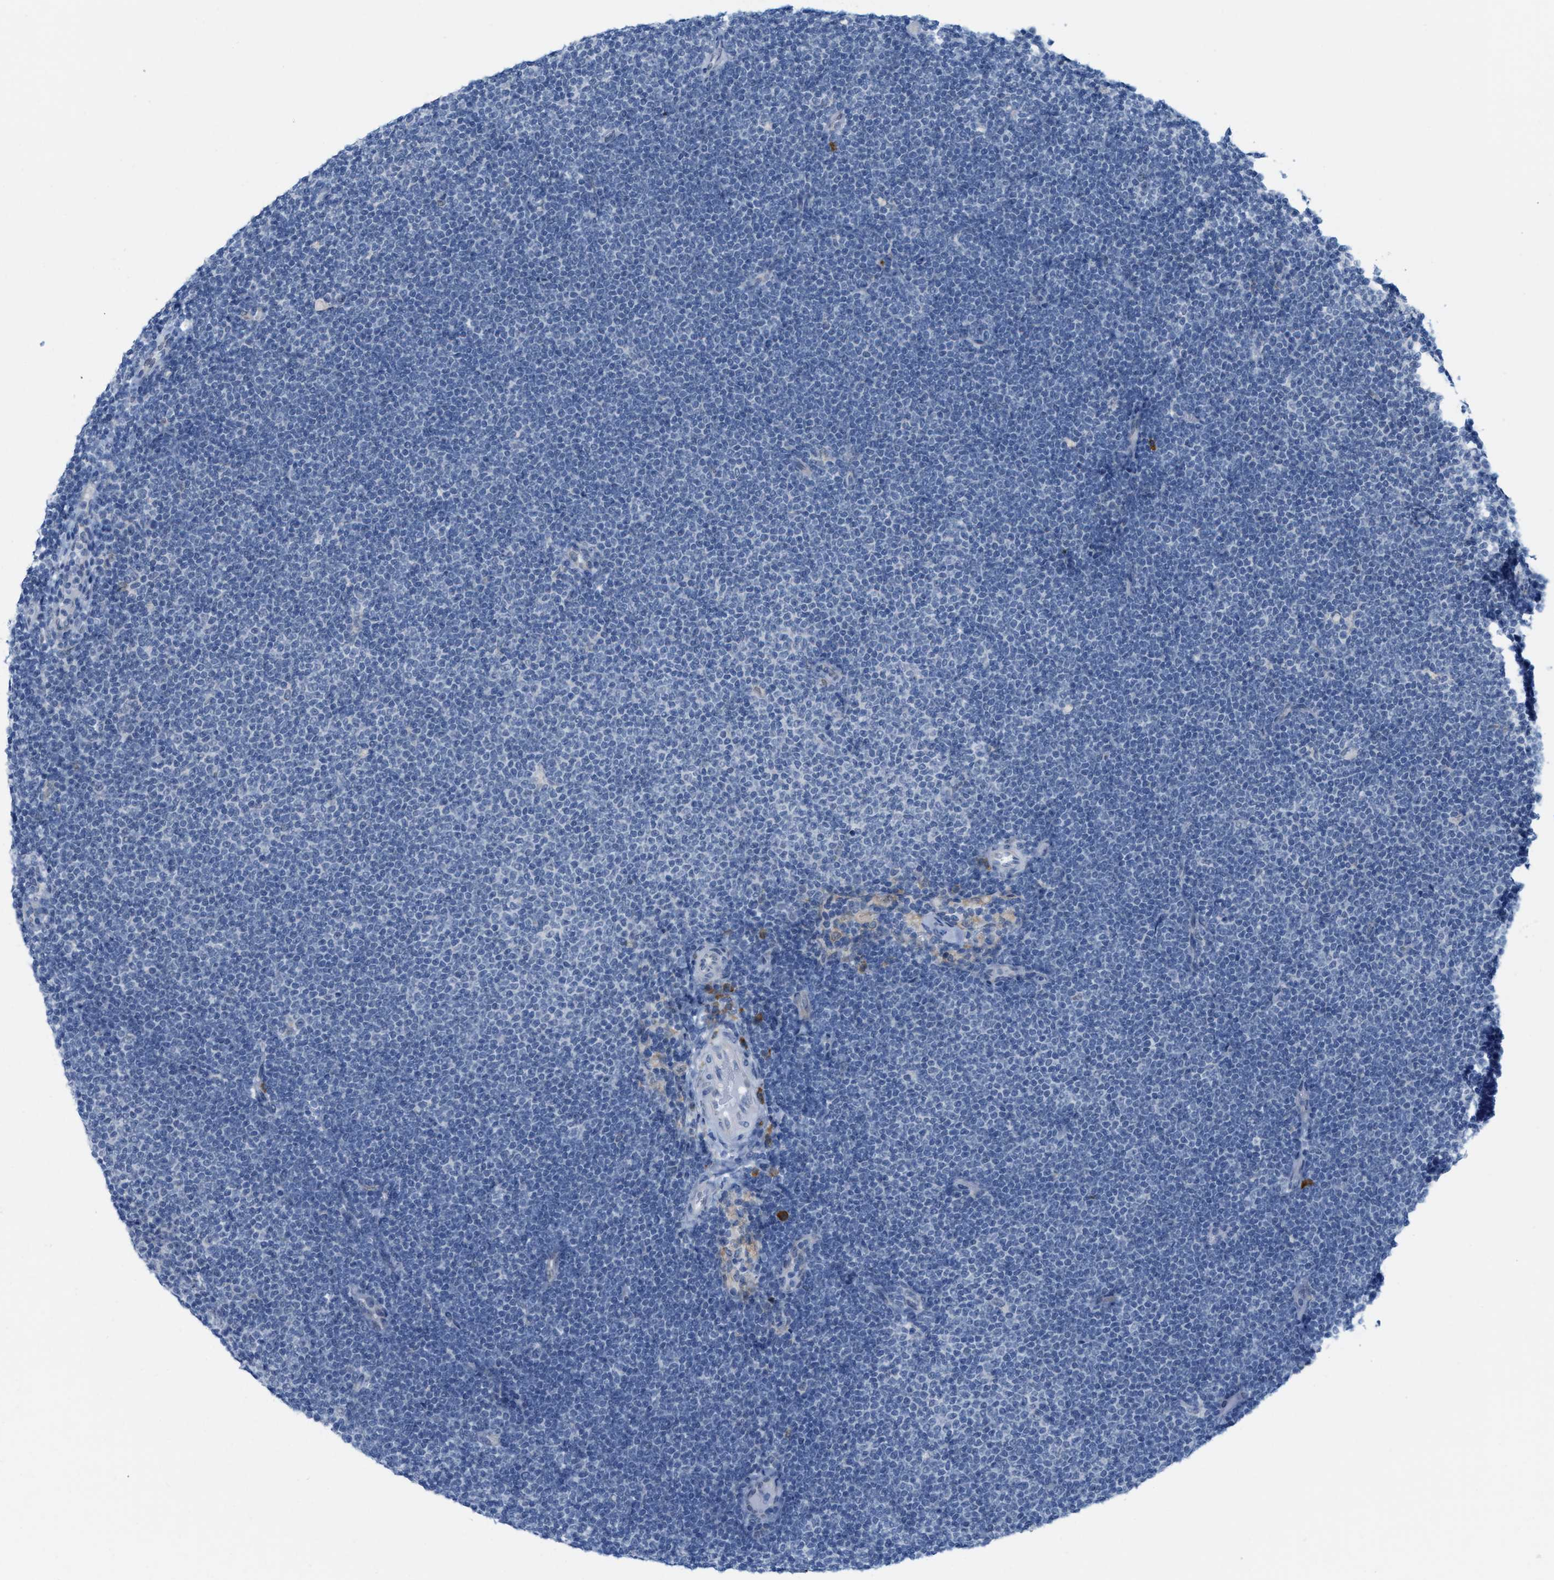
{"staining": {"intensity": "negative", "quantity": "none", "location": "none"}, "tissue": "lymphoma", "cell_type": "Tumor cells", "image_type": "cancer", "snomed": [{"axis": "morphology", "description": "Malignant lymphoma, non-Hodgkin's type, Low grade"}, {"axis": "topography", "description": "Lymph node"}], "caption": "DAB immunohistochemical staining of lymphoma demonstrates no significant expression in tumor cells.", "gene": "KIFC3", "patient": {"sex": "female", "age": 53}}